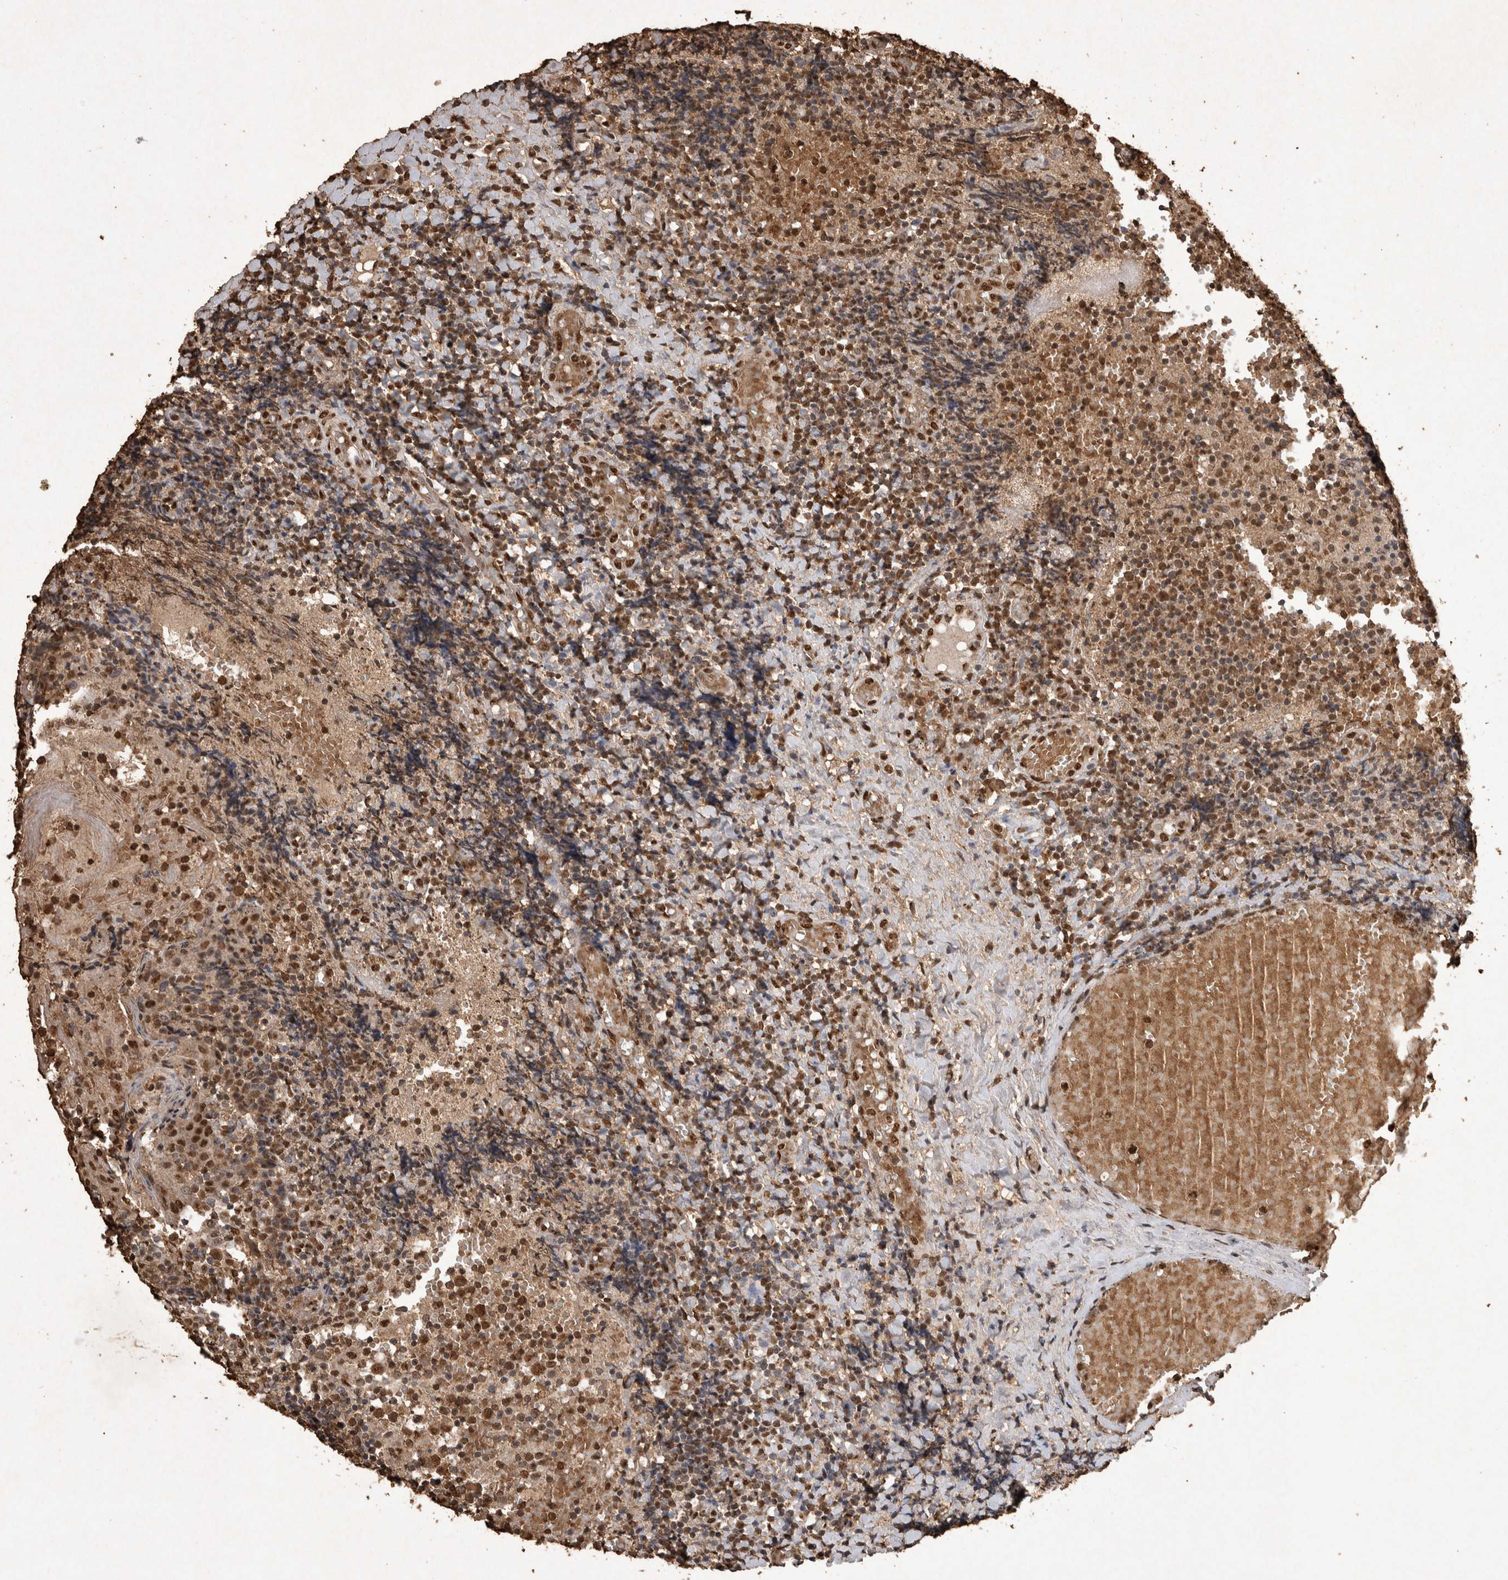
{"staining": {"intensity": "moderate", "quantity": ">75%", "location": "cytoplasmic/membranous,nuclear"}, "tissue": "tonsil", "cell_type": "Germinal center cells", "image_type": "normal", "snomed": [{"axis": "morphology", "description": "Normal tissue, NOS"}, {"axis": "topography", "description": "Tonsil"}], "caption": "Germinal center cells display medium levels of moderate cytoplasmic/membranous,nuclear positivity in about >75% of cells in normal human tonsil. Nuclei are stained in blue.", "gene": "OAS2", "patient": {"sex": "female", "age": 19}}